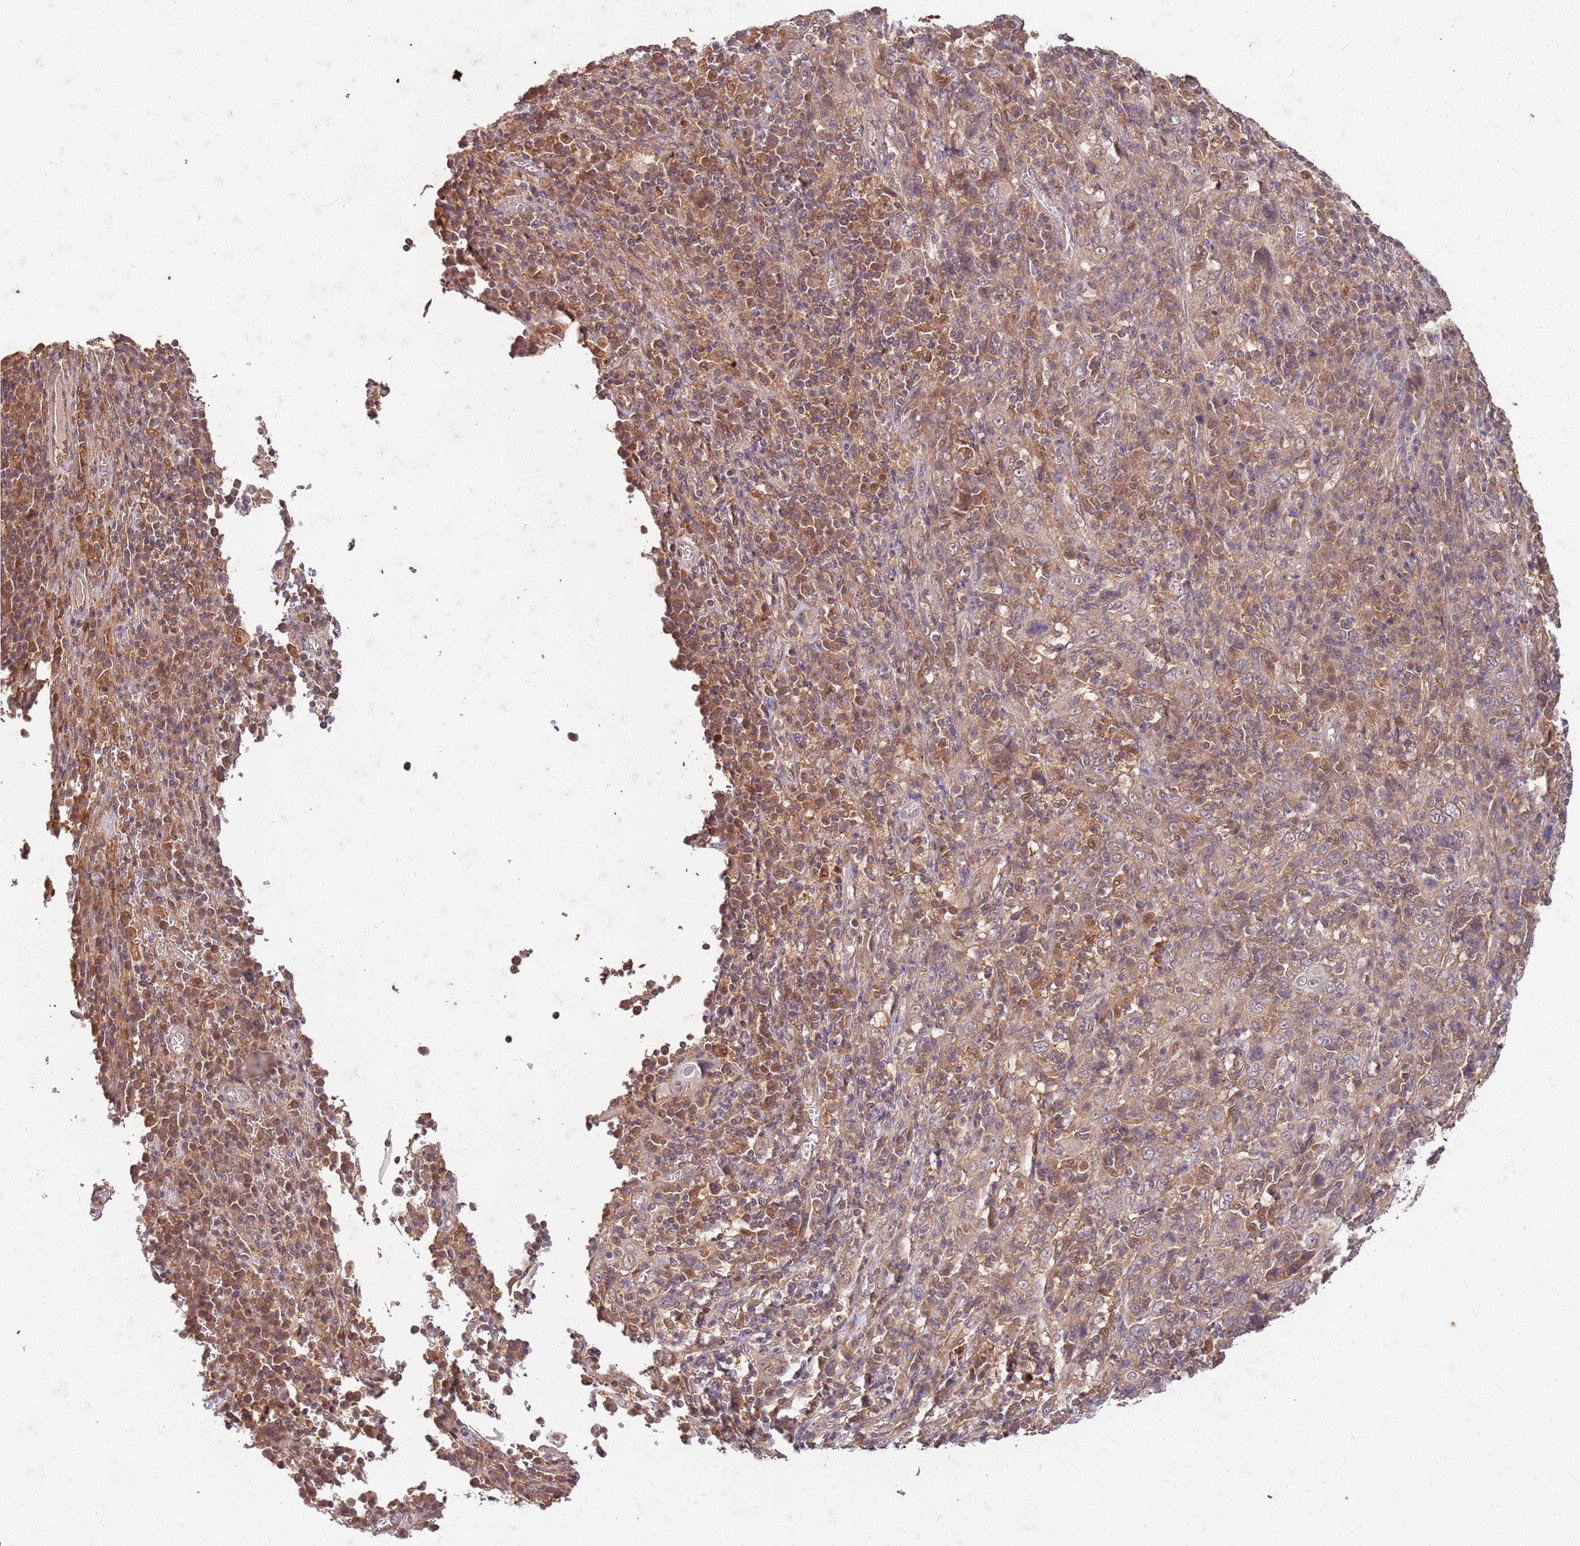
{"staining": {"intensity": "weak", "quantity": "<25%", "location": "cytoplasmic/membranous"}, "tissue": "cervical cancer", "cell_type": "Tumor cells", "image_type": "cancer", "snomed": [{"axis": "morphology", "description": "Squamous cell carcinoma, NOS"}, {"axis": "topography", "description": "Cervix"}], "caption": "Human cervical squamous cell carcinoma stained for a protein using immunohistochemistry exhibits no staining in tumor cells.", "gene": "UBE3A", "patient": {"sex": "female", "age": 46}}